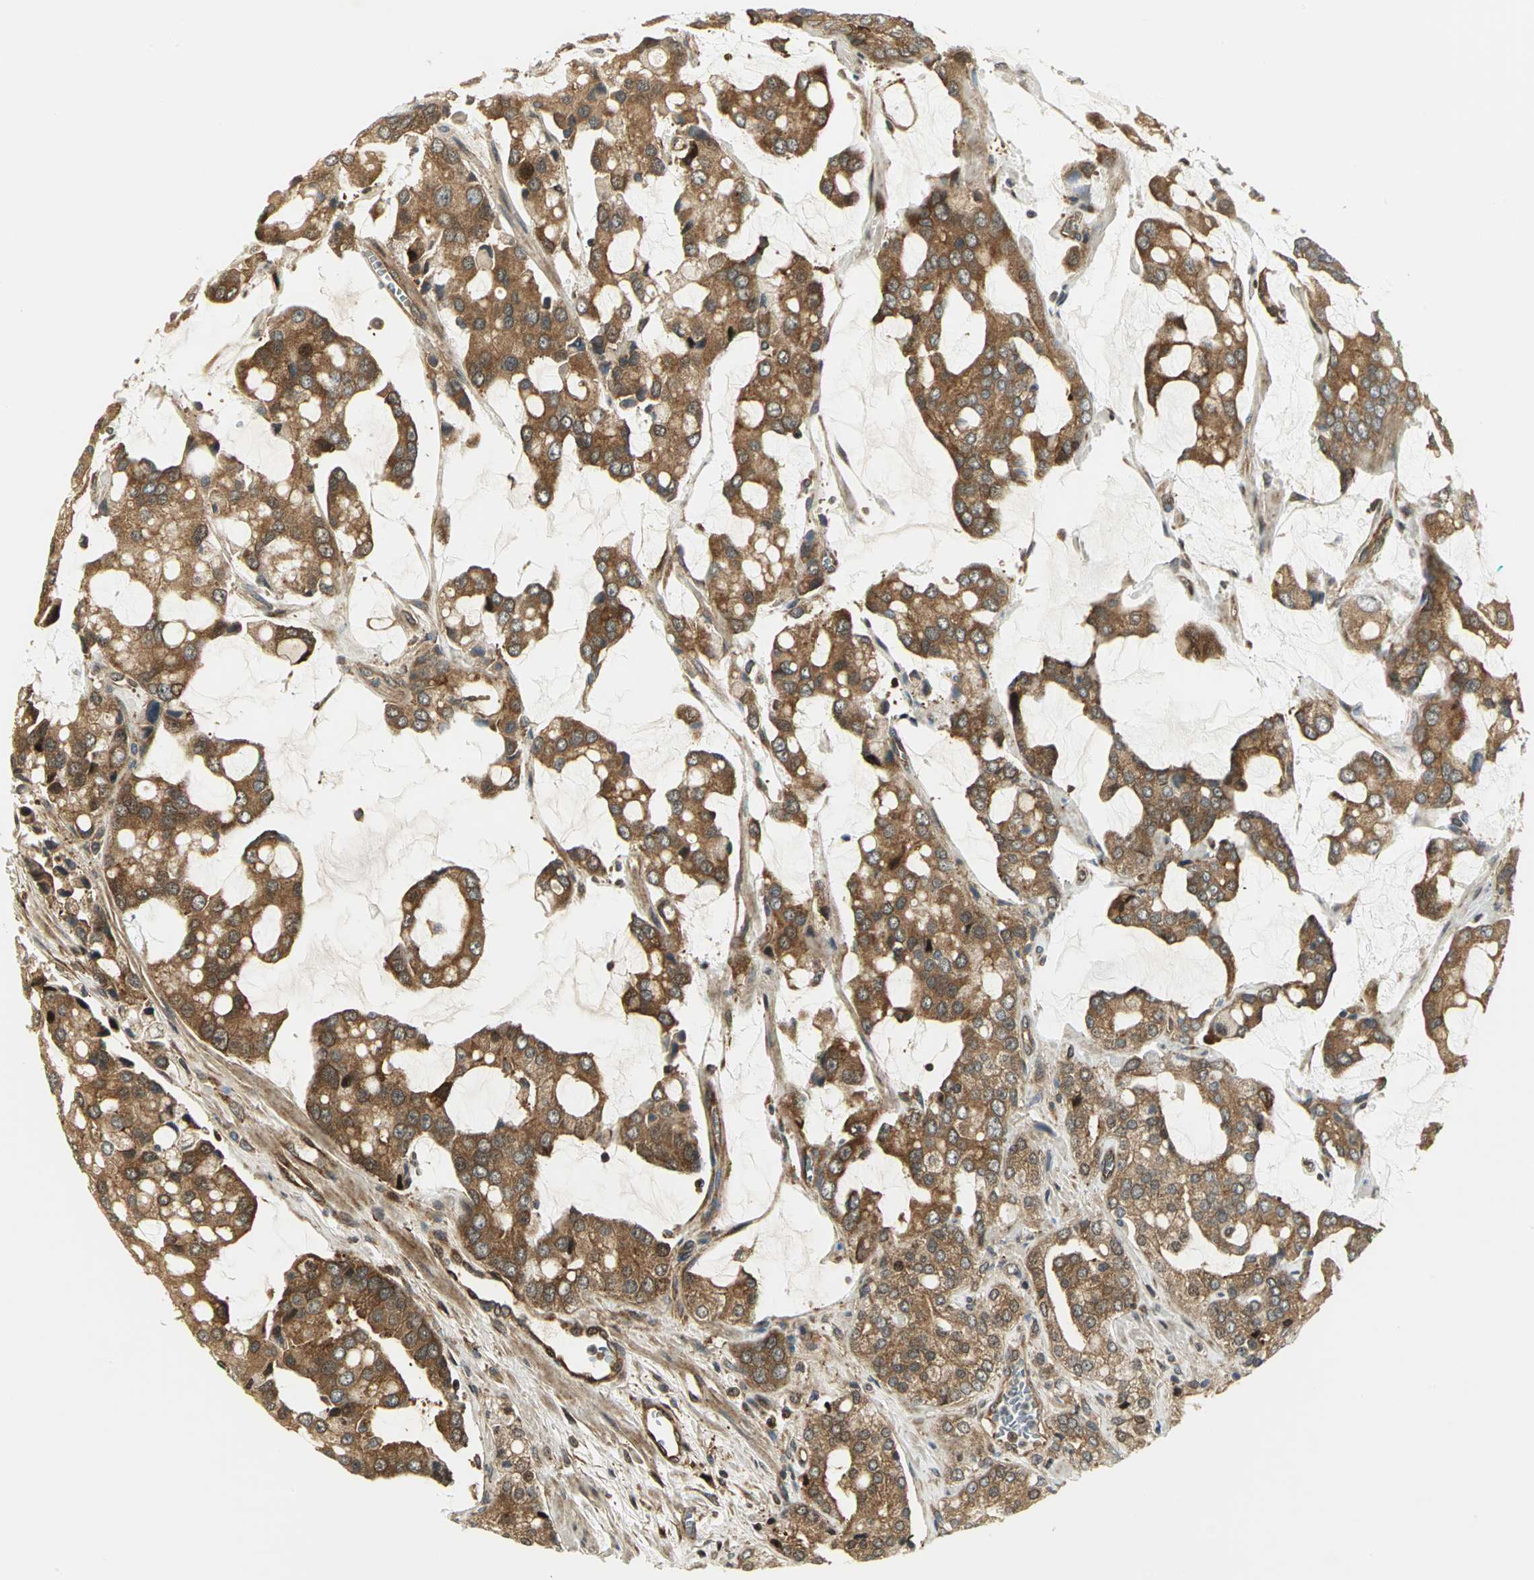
{"staining": {"intensity": "moderate", "quantity": ">75%", "location": "cytoplasmic/membranous"}, "tissue": "prostate cancer", "cell_type": "Tumor cells", "image_type": "cancer", "snomed": [{"axis": "morphology", "description": "Adenocarcinoma, High grade"}, {"axis": "topography", "description": "Prostate"}], "caption": "Protein staining of prostate cancer (high-grade adenocarcinoma) tissue shows moderate cytoplasmic/membranous staining in approximately >75% of tumor cells.", "gene": "EEA1", "patient": {"sex": "male", "age": 67}}